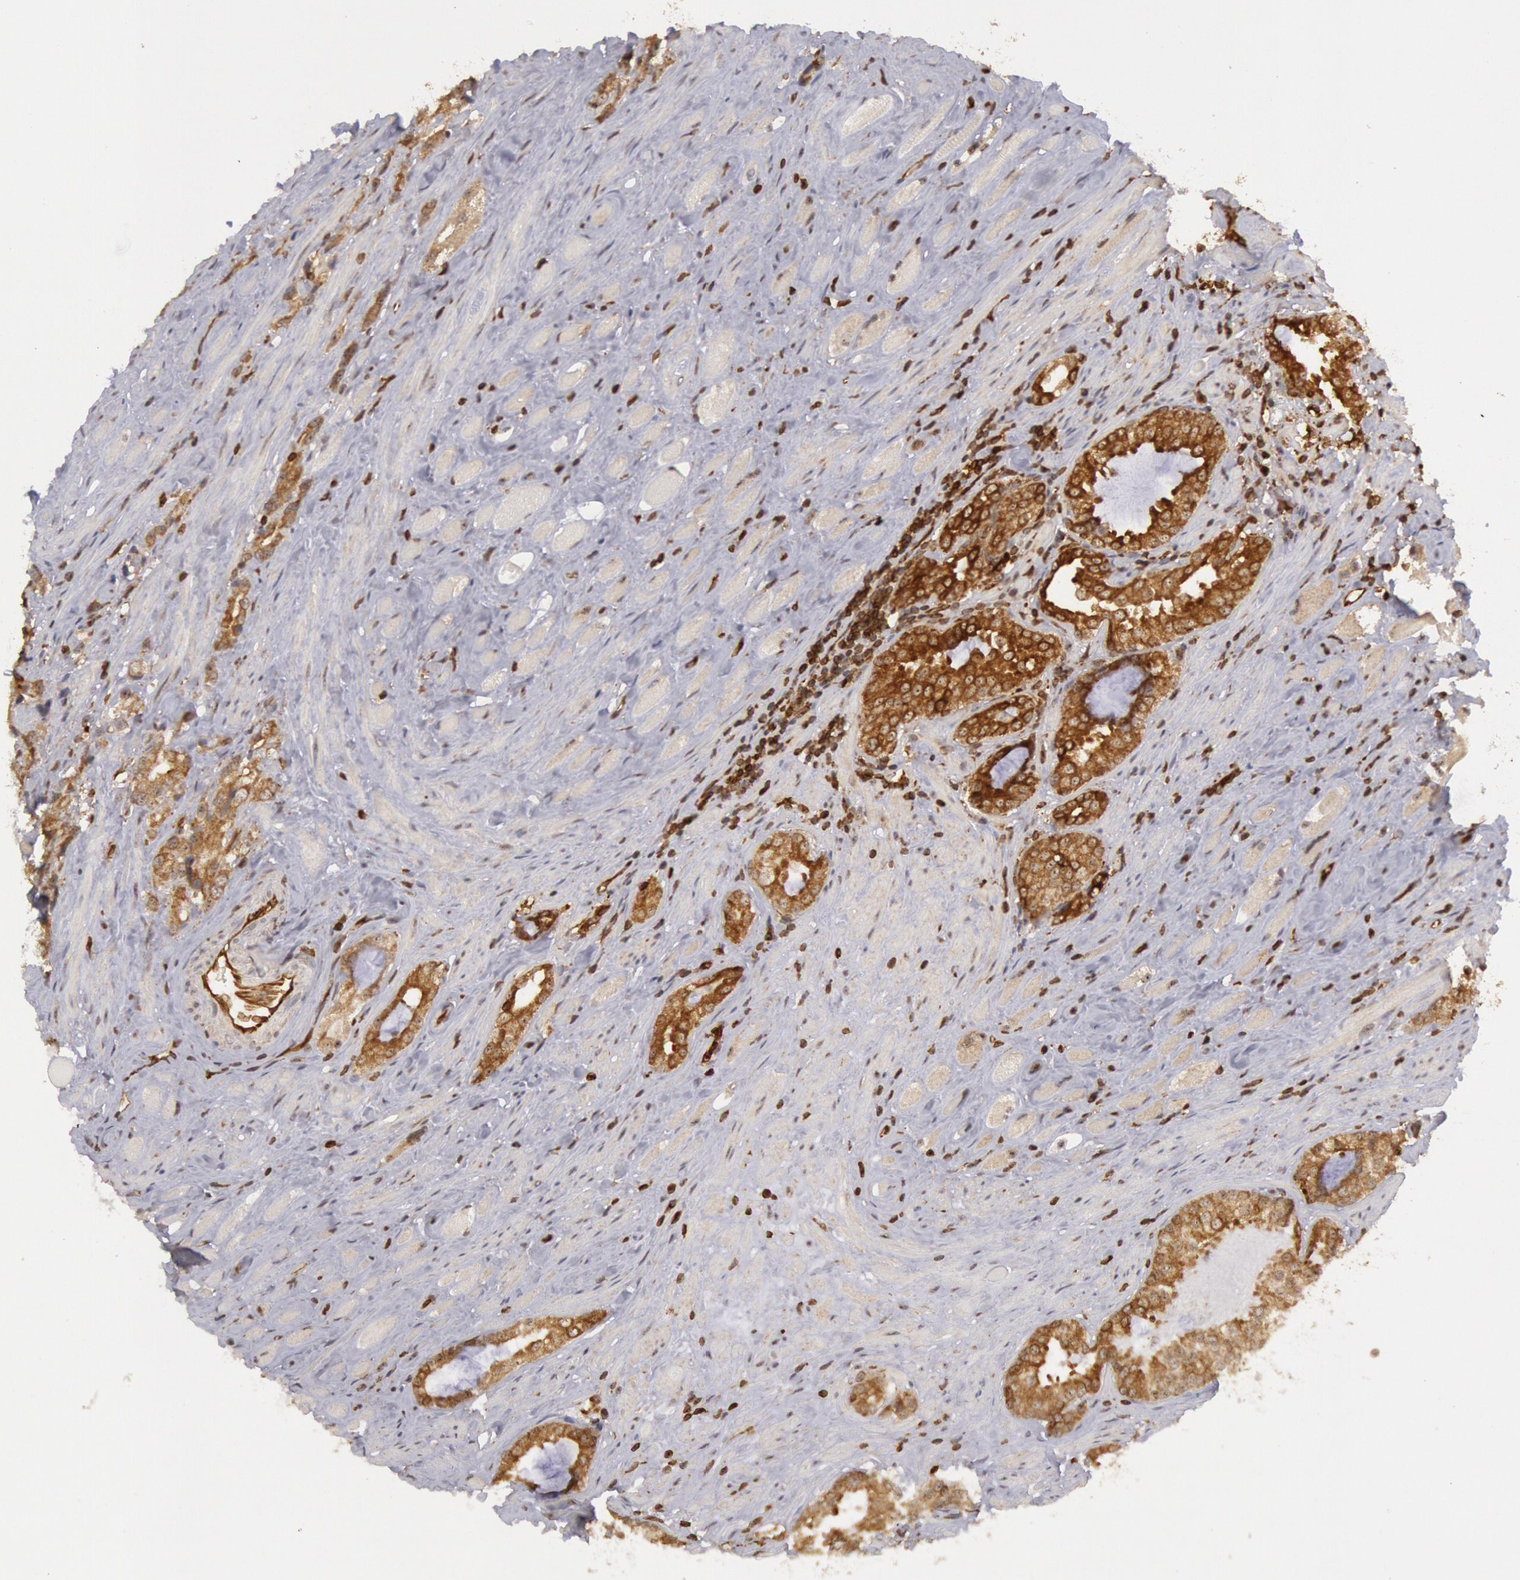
{"staining": {"intensity": "moderate", "quantity": ">75%", "location": "cytoplasmic/membranous"}, "tissue": "prostate cancer", "cell_type": "Tumor cells", "image_type": "cancer", "snomed": [{"axis": "morphology", "description": "Adenocarcinoma, Medium grade"}, {"axis": "topography", "description": "Prostate"}], "caption": "Tumor cells show moderate cytoplasmic/membranous staining in approximately >75% of cells in prostate cancer (adenocarcinoma (medium-grade)).", "gene": "TAP2", "patient": {"sex": "male", "age": 73}}